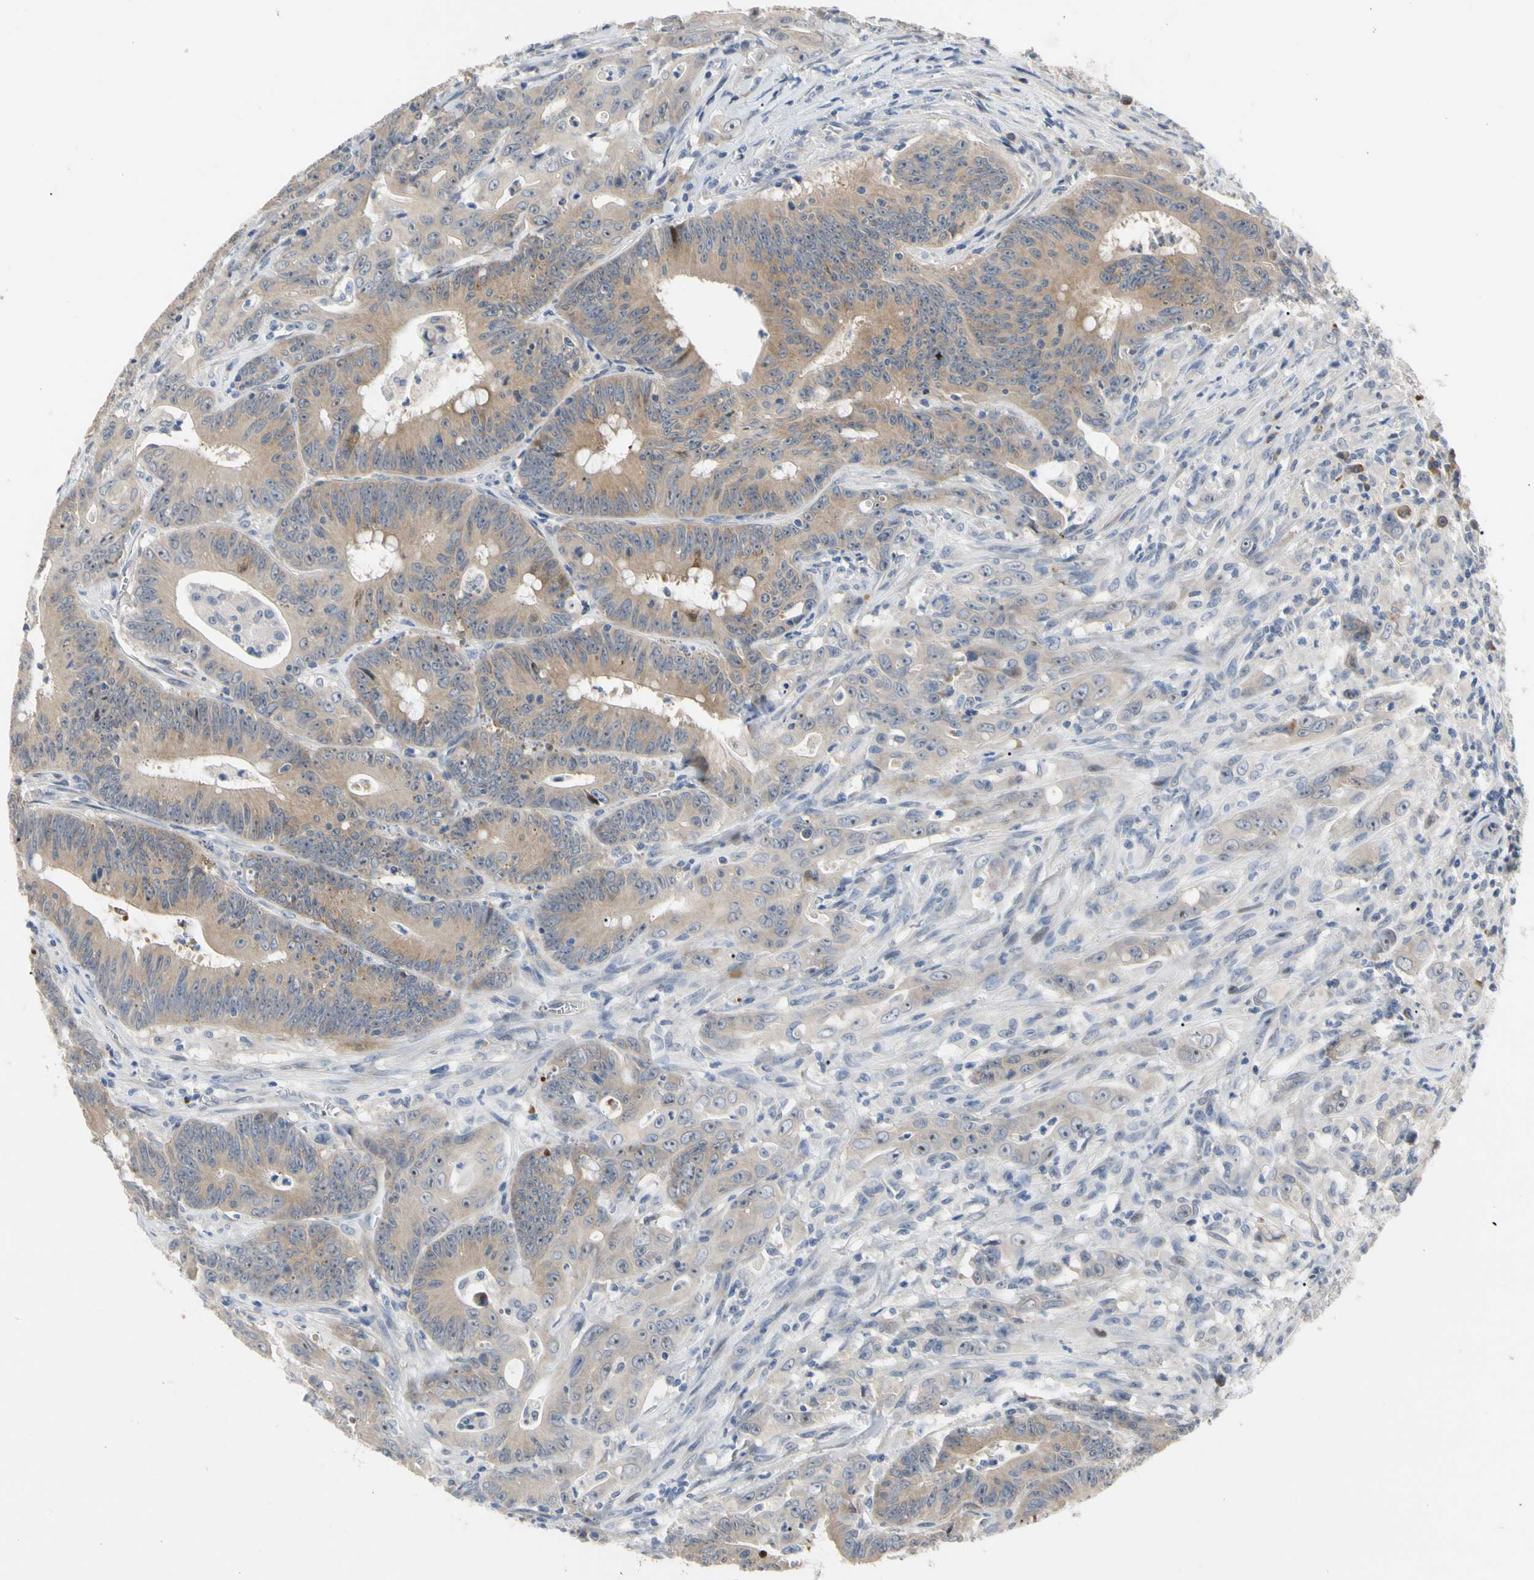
{"staining": {"intensity": "weak", "quantity": ">75%", "location": "cytoplasmic/membranous"}, "tissue": "colorectal cancer", "cell_type": "Tumor cells", "image_type": "cancer", "snomed": [{"axis": "morphology", "description": "Adenocarcinoma, NOS"}, {"axis": "topography", "description": "Colon"}], "caption": "This histopathology image demonstrates colorectal adenocarcinoma stained with IHC to label a protein in brown. The cytoplasmic/membranous of tumor cells show weak positivity for the protein. Nuclei are counter-stained blue.", "gene": "HMGCR", "patient": {"sex": "male", "age": 45}}